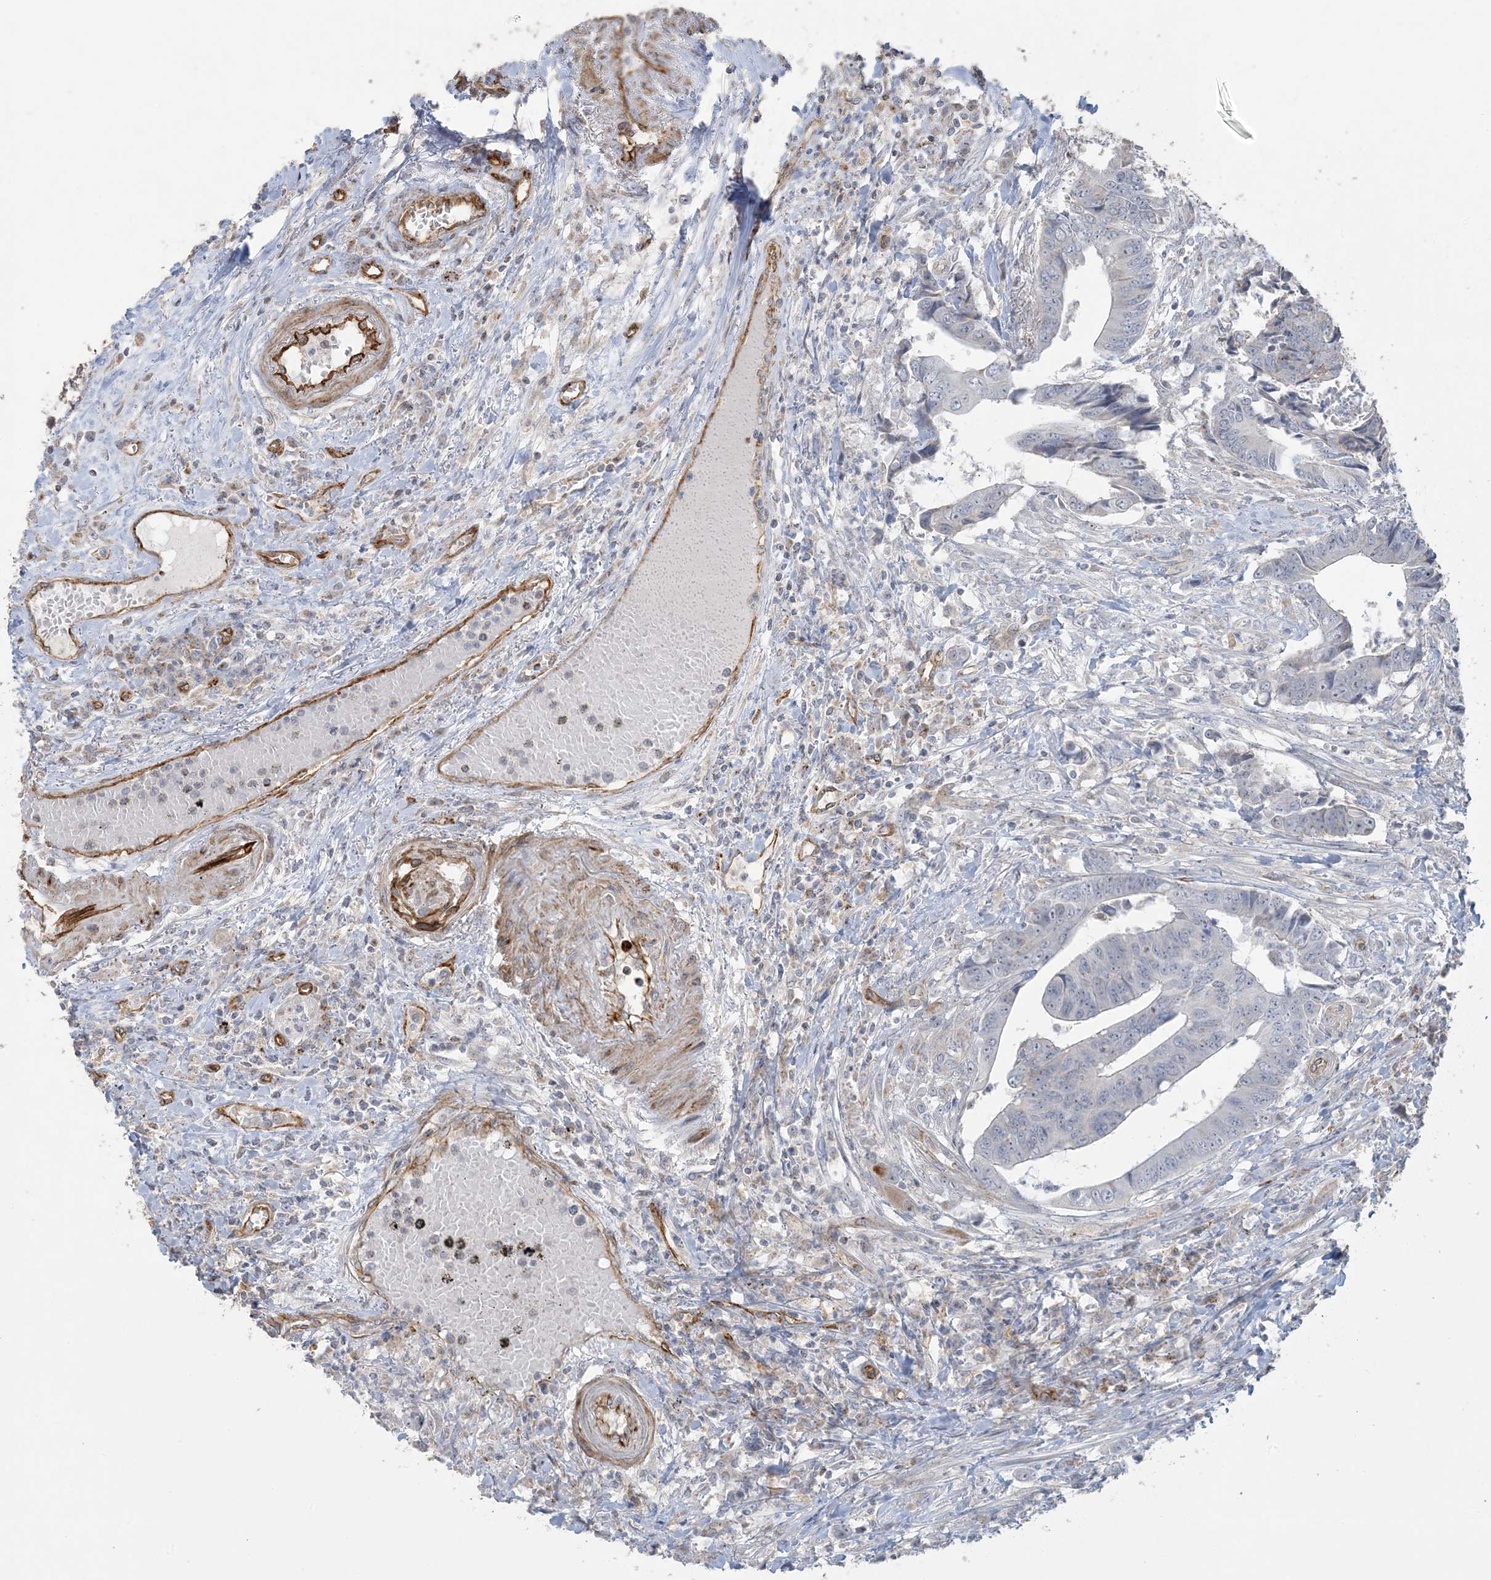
{"staining": {"intensity": "negative", "quantity": "none", "location": "none"}, "tissue": "colorectal cancer", "cell_type": "Tumor cells", "image_type": "cancer", "snomed": [{"axis": "morphology", "description": "Adenocarcinoma, NOS"}, {"axis": "topography", "description": "Rectum"}], "caption": "DAB immunohistochemical staining of colorectal adenocarcinoma reveals no significant staining in tumor cells.", "gene": "AGA", "patient": {"sex": "male", "age": 84}}